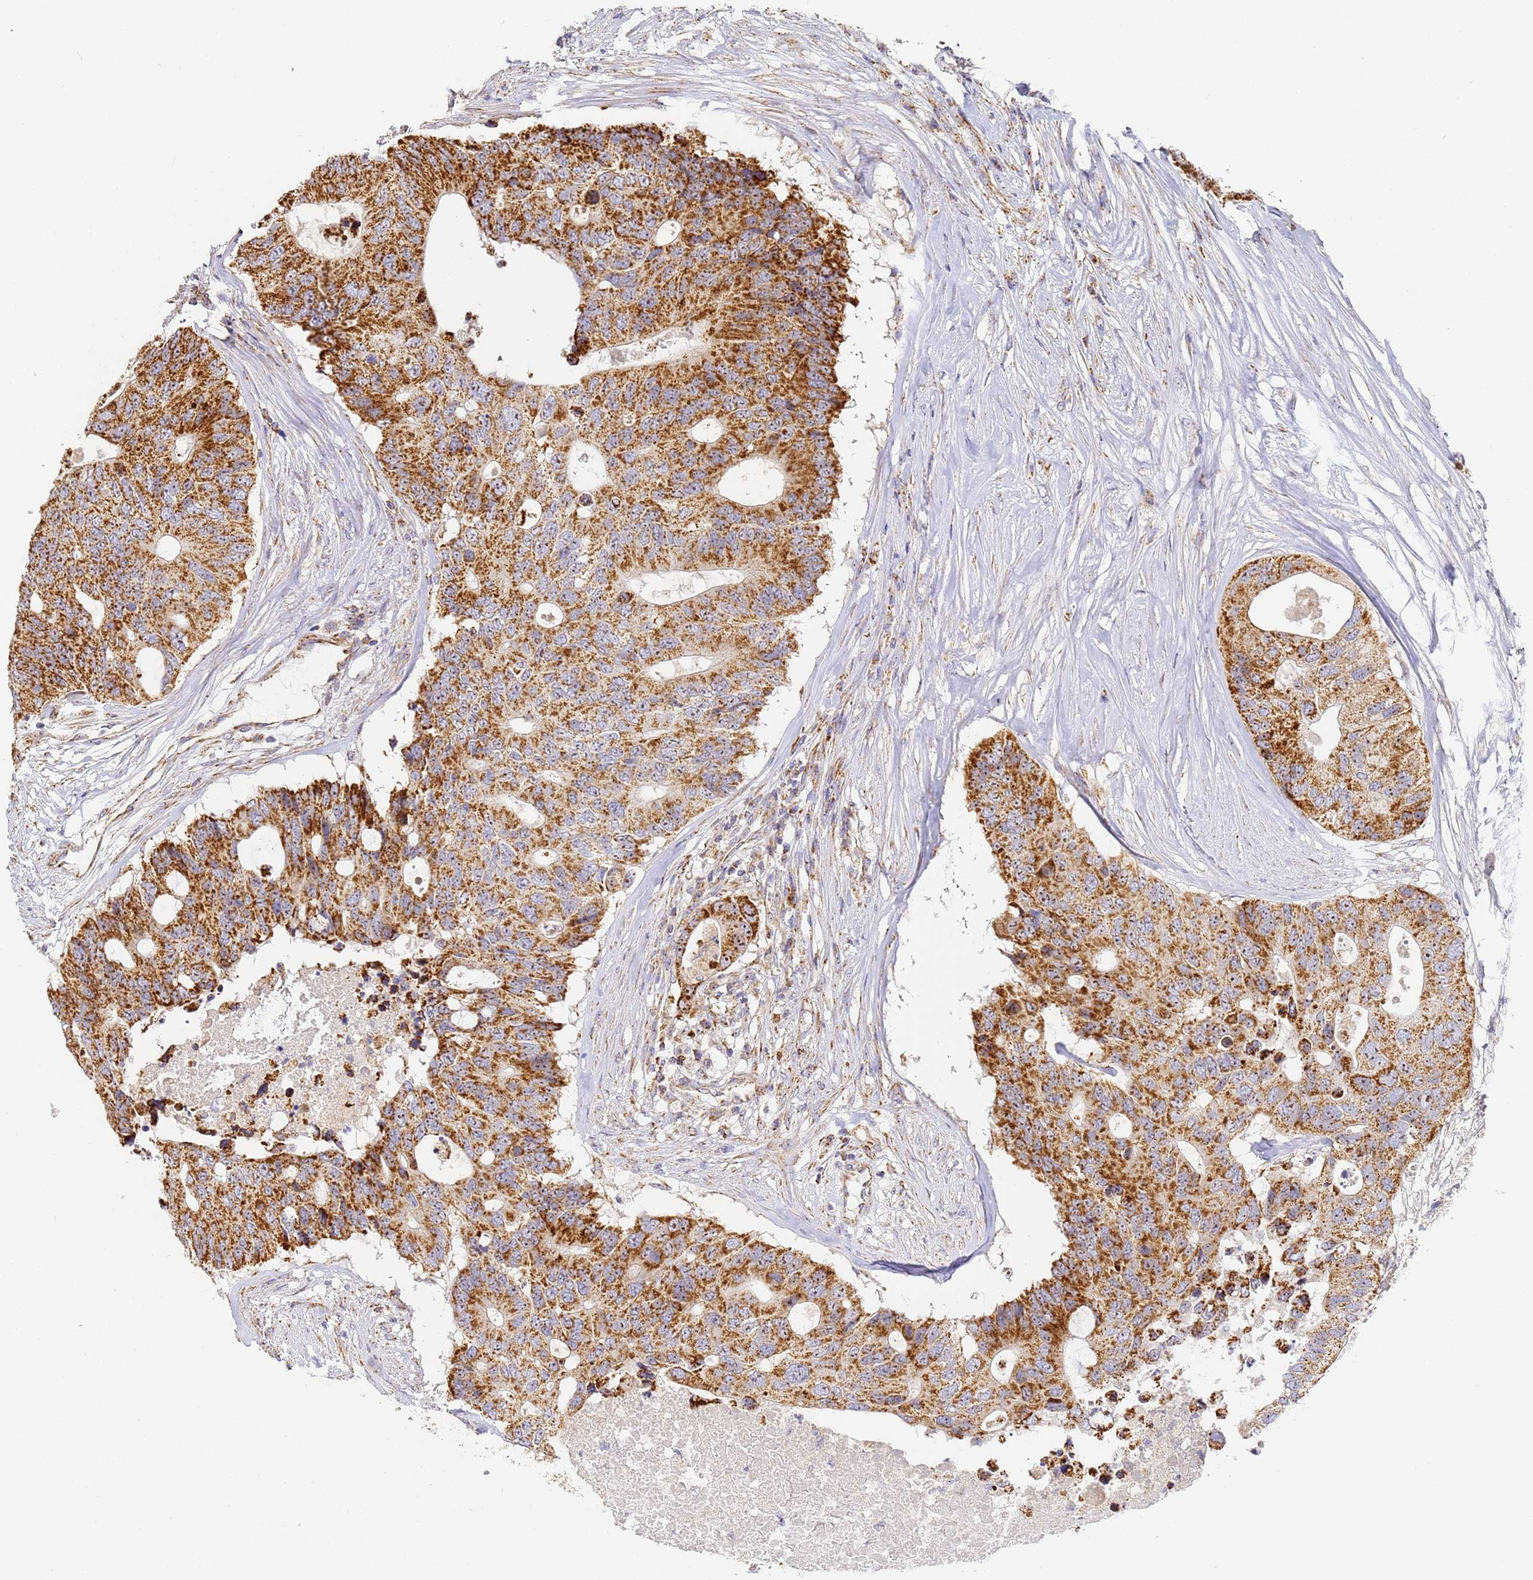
{"staining": {"intensity": "strong", "quantity": ">75%", "location": "cytoplasmic/membranous"}, "tissue": "colorectal cancer", "cell_type": "Tumor cells", "image_type": "cancer", "snomed": [{"axis": "morphology", "description": "Adenocarcinoma, NOS"}, {"axis": "topography", "description": "Colon"}], "caption": "Protein expression analysis of colorectal cancer (adenocarcinoma) exhibits strong cytoplasmic/membranous expression in about >75% of tumor cells.", "gene": "FRG2C", "patient": {"sex": "male", "age": 71}}